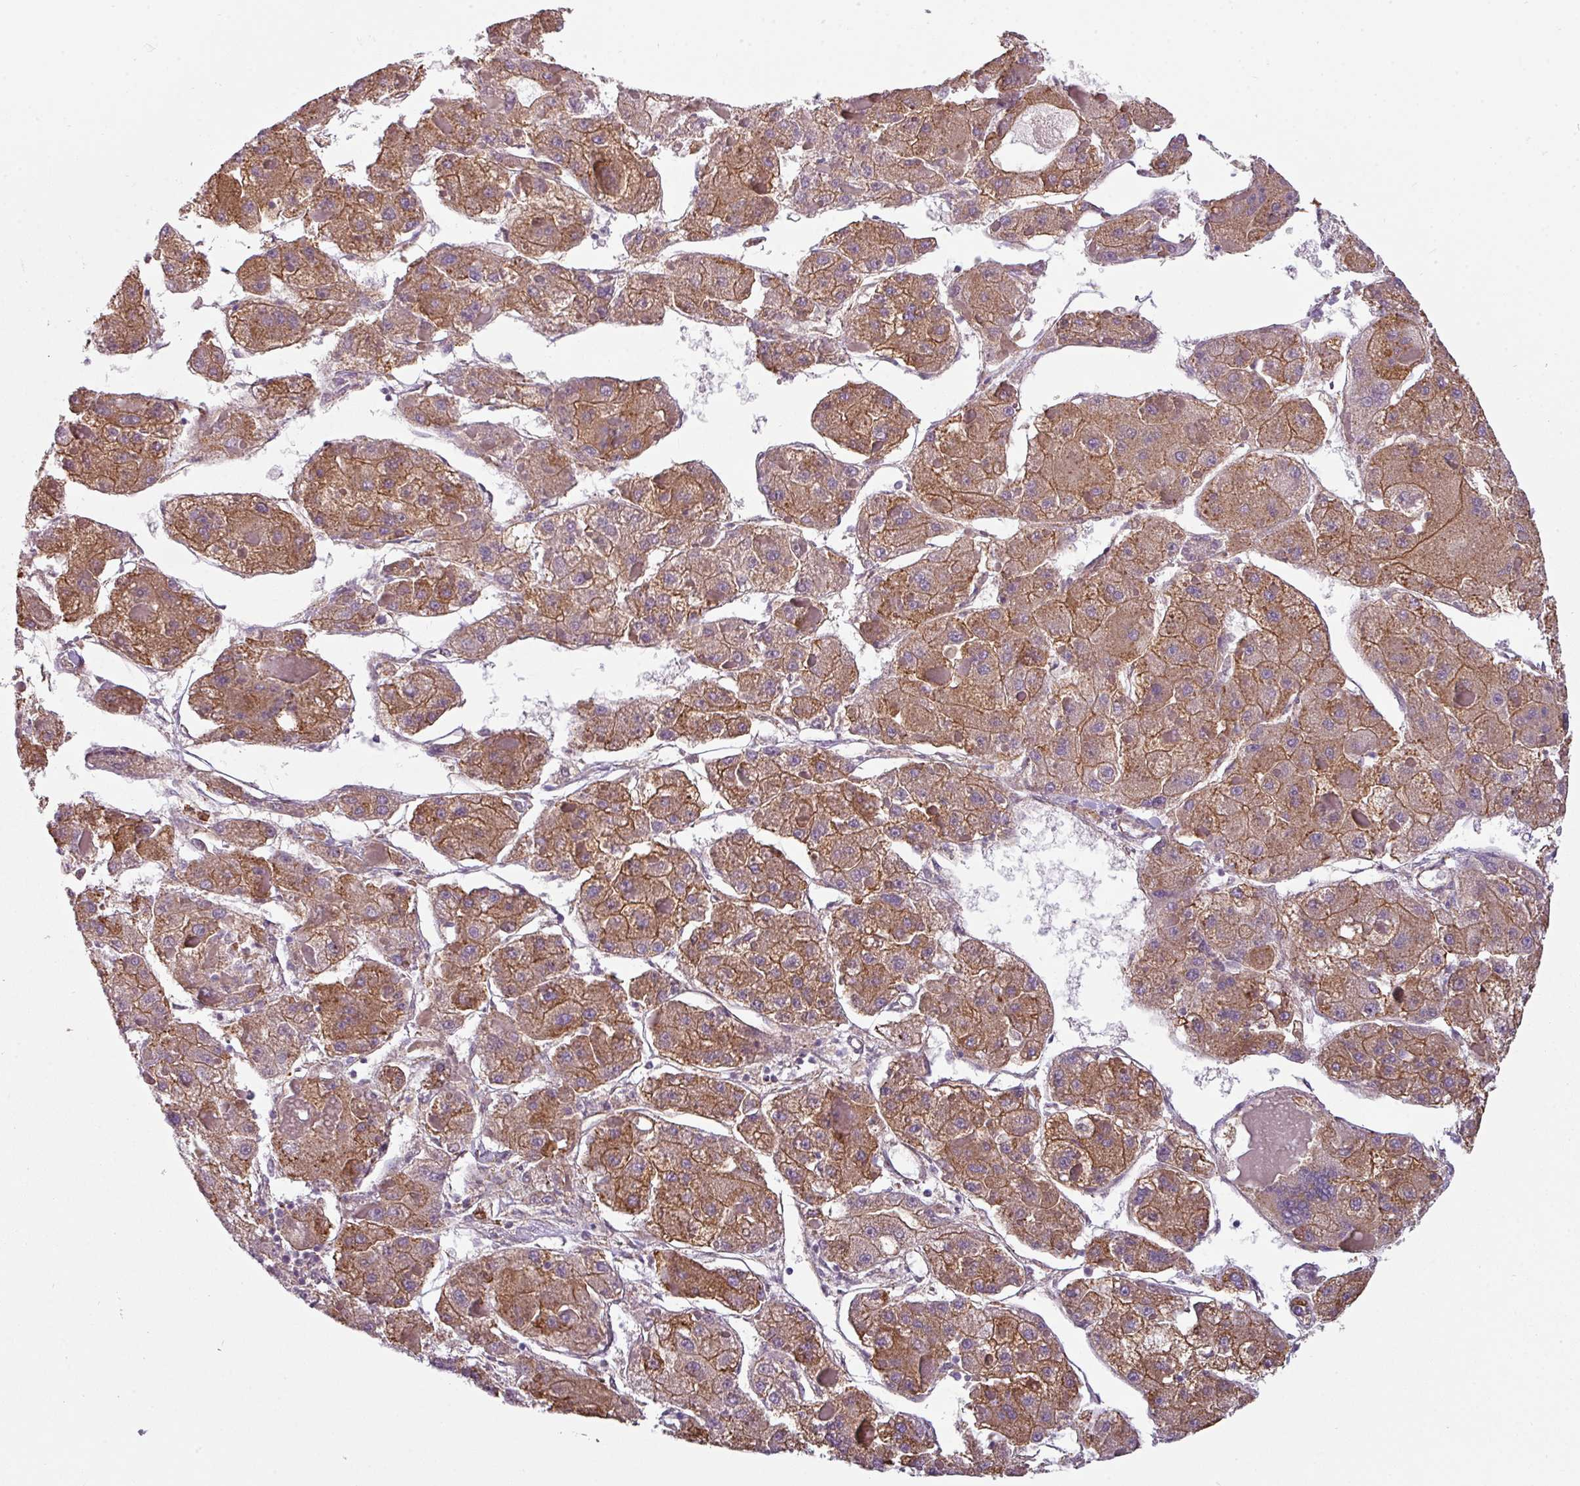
{"staining": {"intensity": "strong", "quantity": ">75%", "location": "cytoplasmic/membranous"}, "tissue": "liver cancer", "cell_type": "Tumor cells", "image_type": "cancer", "snomed": [{"axis": "morphology", "description": "Carcinoma, Hepatocellular, NOS"}, {"axis": "topography", "description": "Liver"}], "caption": "Liver cancer (hepatocellular carcinoma) stained for a protein displays strong cytoplasmic/membranous positivity in tumor cells. The protein of interest is stained brown, and the nuclei are stained in blue (DAB IHC with brightfield microscopy, high magnification).", "gene": "BUD23", "patient": {"sex": "female", "age": 73}}